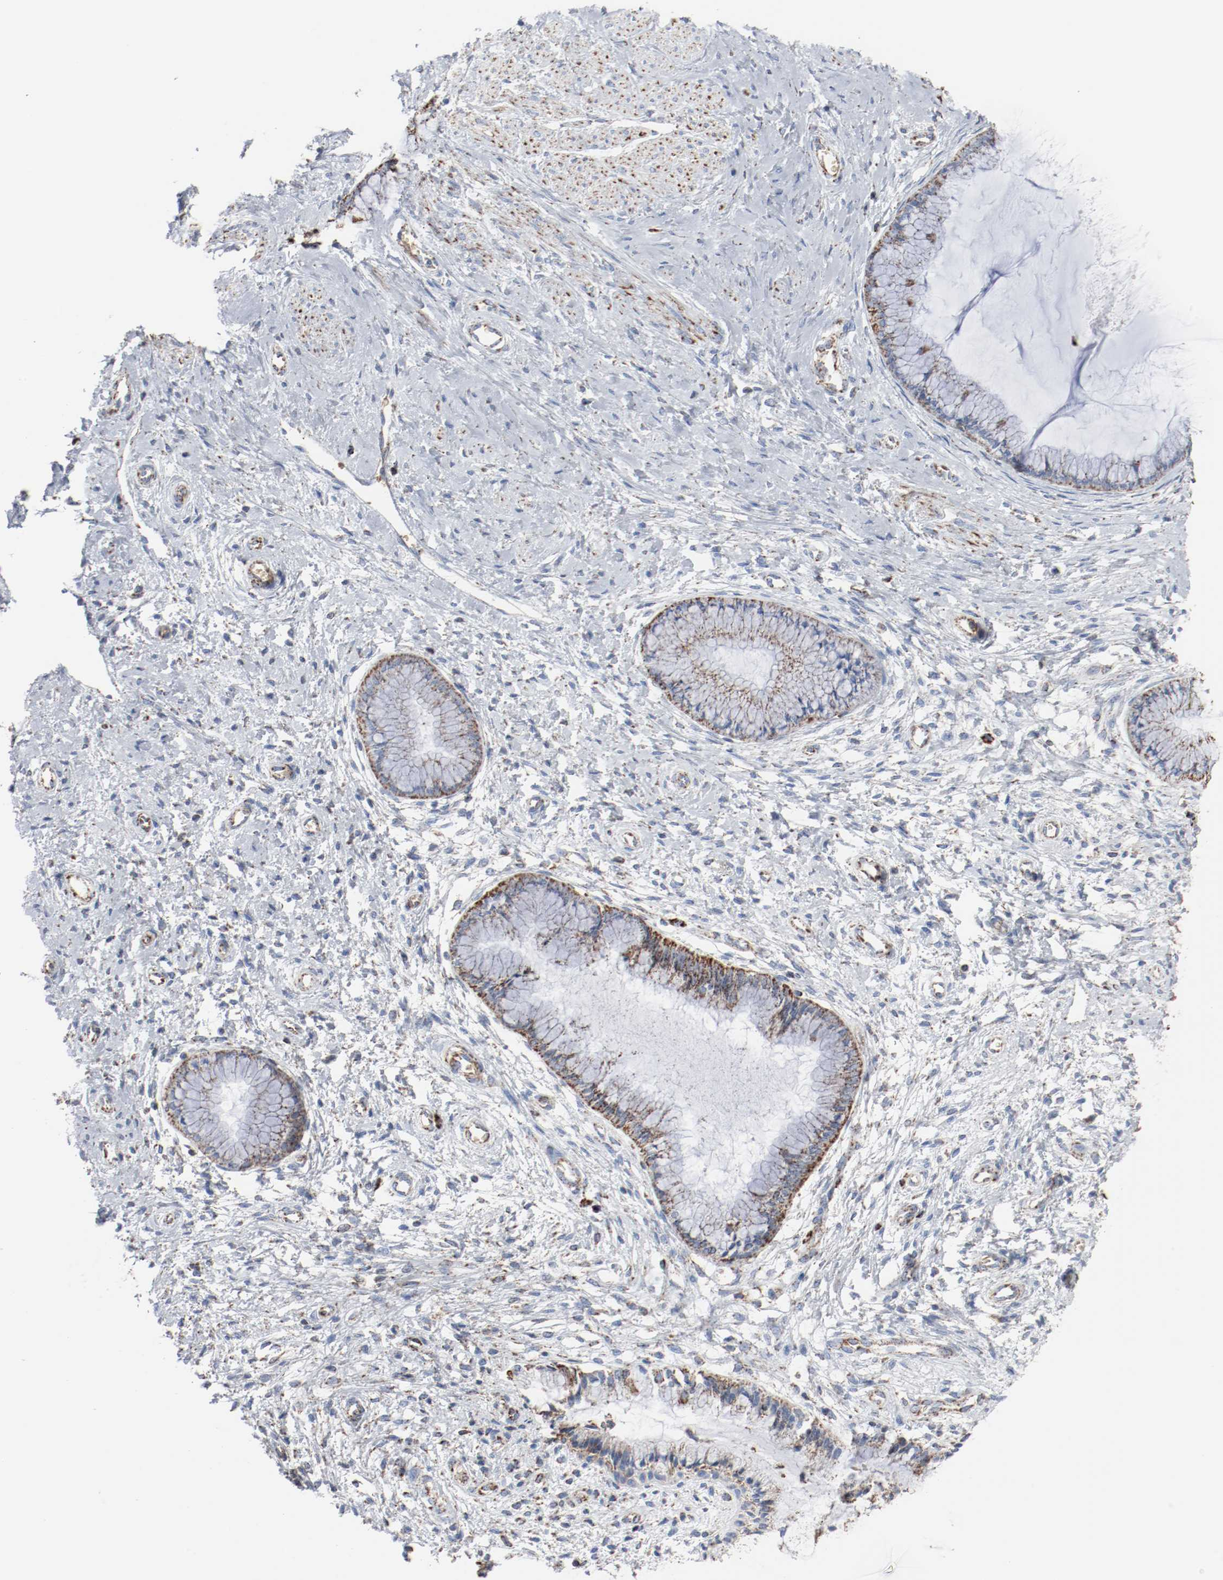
{"staining": {"intensity": "moderate", "quantity": ">75%", "location": "cytoplasmic/membranous"}, "tissue": "cervix", "cell_type": "Glandular cells", "image_type": "normal", "snomed": [{"axis": "morphology", "description": "Normal tissue, NOS"}, {"axis": "topography", "description": "Cervix"}], "caption": "Glandular cells display moderate cytoplasmic/membranous staining in about >75% of cells in benign cervix. The staining is performed using DAB brown chromogen to label protein expression. The nuclei are counter-stained blue using hematoxylin.", "gene": "NDUFB8", "patient": {"sex": "female", "age": 27}}